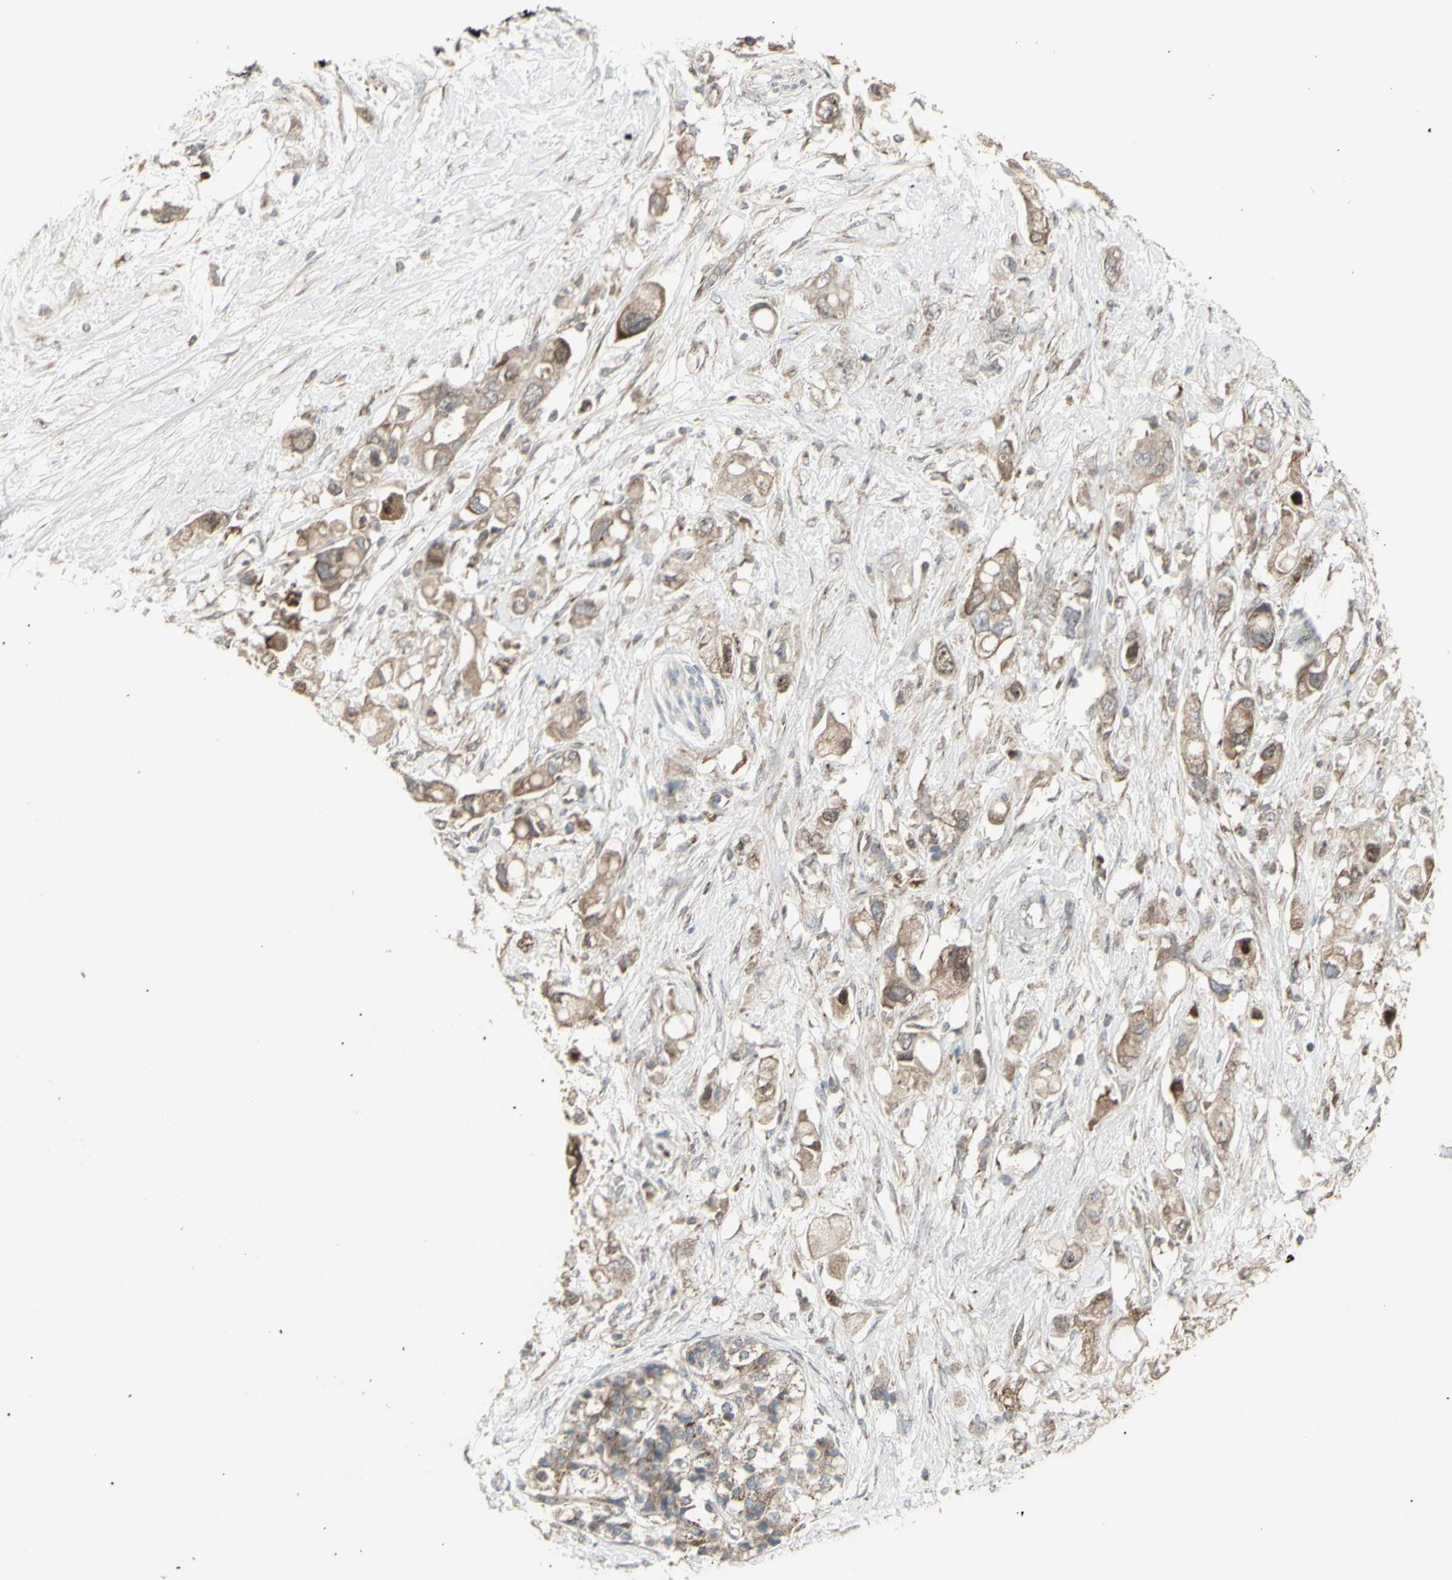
{"staining": {"intensity": "moderate", "quantity": ">75%", "location": "cytoplasmic/membranous"}, "tissue": "pancreatic cancer", "cell_type": "Tumor cells", "image_type": "cancer", "snomed": [{"axis": "morphology", "description": "Adenocarcinoma, NOS"}, {"axis": "topography", "description": "Pancreas"}], "caption": "A high-resolution micrograph shows immunohistochemistry (IHC) staining of pancreatic adenocarcinoma, which reveals moderate cytoplasmic/membranous staining in about >75% of tumor cells. The protein is stained brown, and the nuclei are stained in blue (DAB IHC with brightfield microscopy, high magnification).", "gene": "RNASEL", "patient": {"sex": "female", "age": 56}}